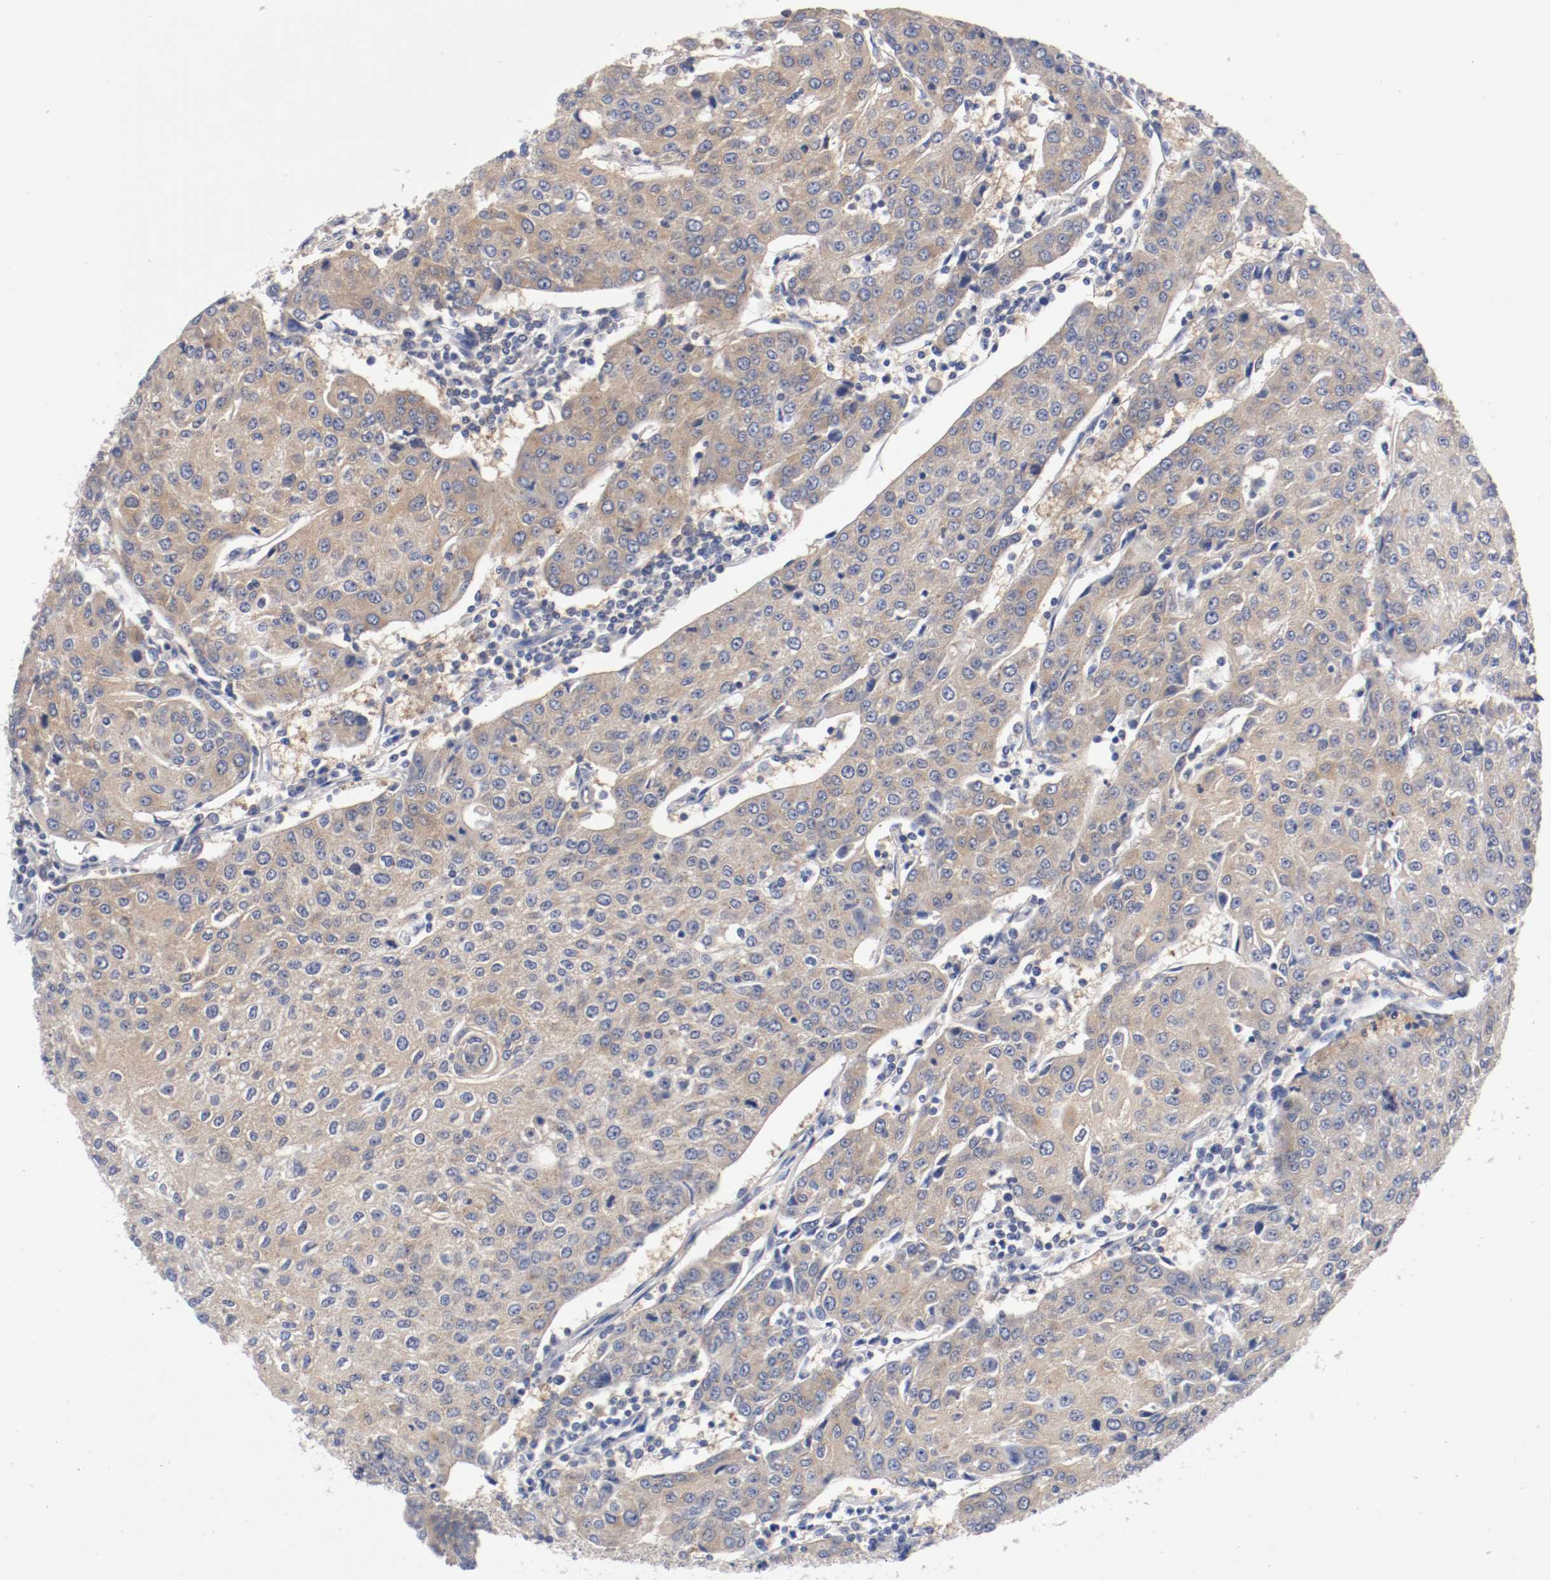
{"staining": {"intensity": "moderate", "quantity": ">75%", "location": "cytoplasmic/membranous"}, "tissue": "urothelial cancer", "cell_type": "Tumor cells", "image_type": "cancer", "snomed": [{"axis": "morphology", "description": "Urothelial carcinoma, High grade"}, {"axis": "topography", "description": "Urinary bladder"}], "caption": "DAB (3,3'-diaminobenzidine) immunohistochemical staining of urothelial carcinoma (high-grade) exhibits moderate cytoplasmic/membranous protein expression in about >75% of tumor cells.", "gene": "HGS", "patient": {"sex": "female", "age": 85}}